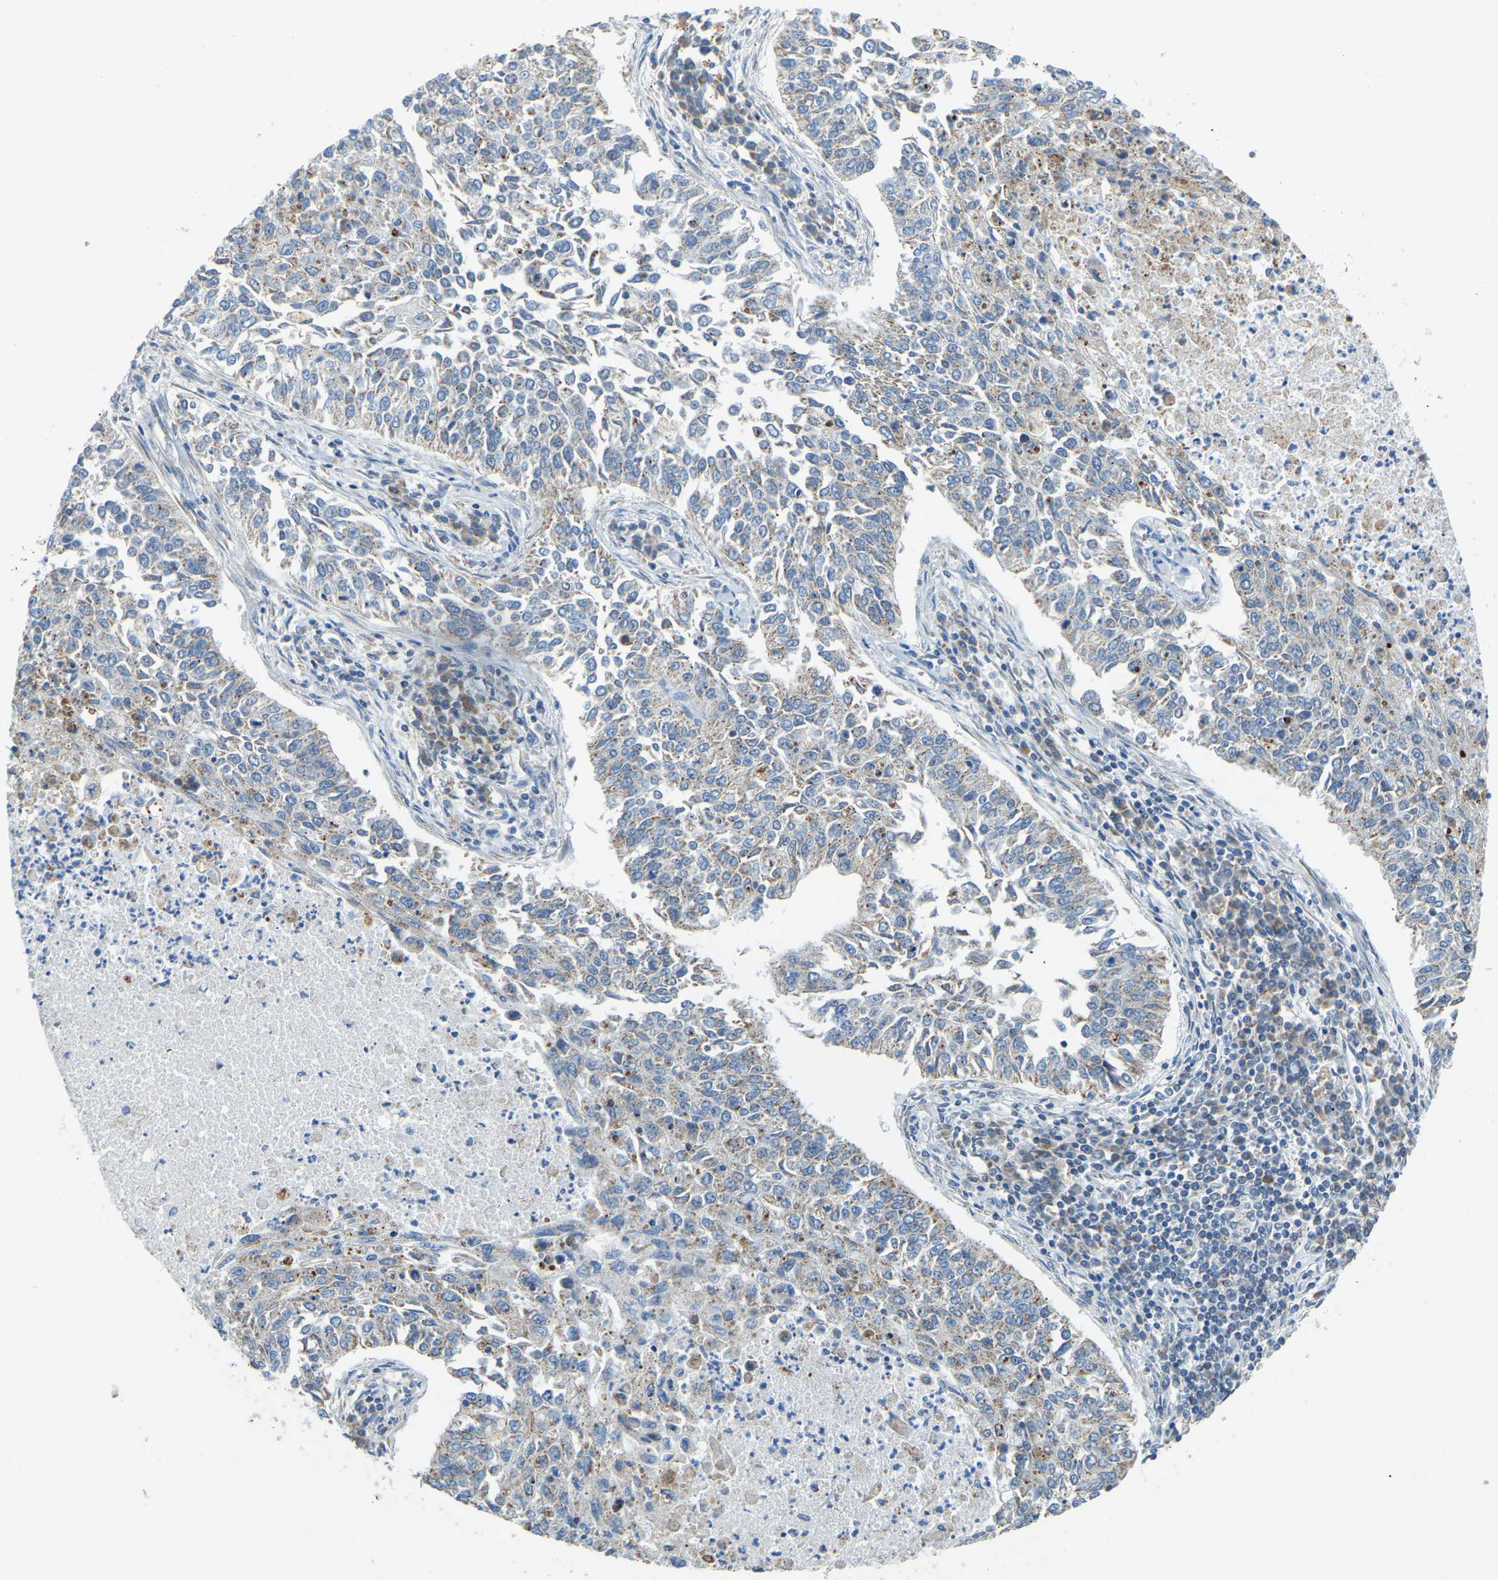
{"staining": {"intensity": "weak", "quantity": "25%-75%", "location": "cytoplasmic/membranous"}, "tissue": "lung cancer", "cell_type": "Tumor cells", "image_type": "cancer", "snomed": [{"axis": "morphology", "description": "Normal tissue, NOS"}, {"axis": "morphology", "description": "Squamous cell carcinoma, NOS"}, {"axis": "topography", "description": "Cartilage tissue"}, {"axis": "topography", "description": "Bronchus"}, {"axis": "topography", "description": "Lung"}], "caption": "An IHC image of neoplastic tissue is shown. Protein staining in brown highlights weak cytoplasmic/membranous positivity in lung squamous cell carcinoma within tumor cells. (DAB (3,3'-diaminobenzidine) = brown stain, brightfield microscopy at high magnification).", "gene": "GDA", "patient": {"sex": "female", "age": 49}}